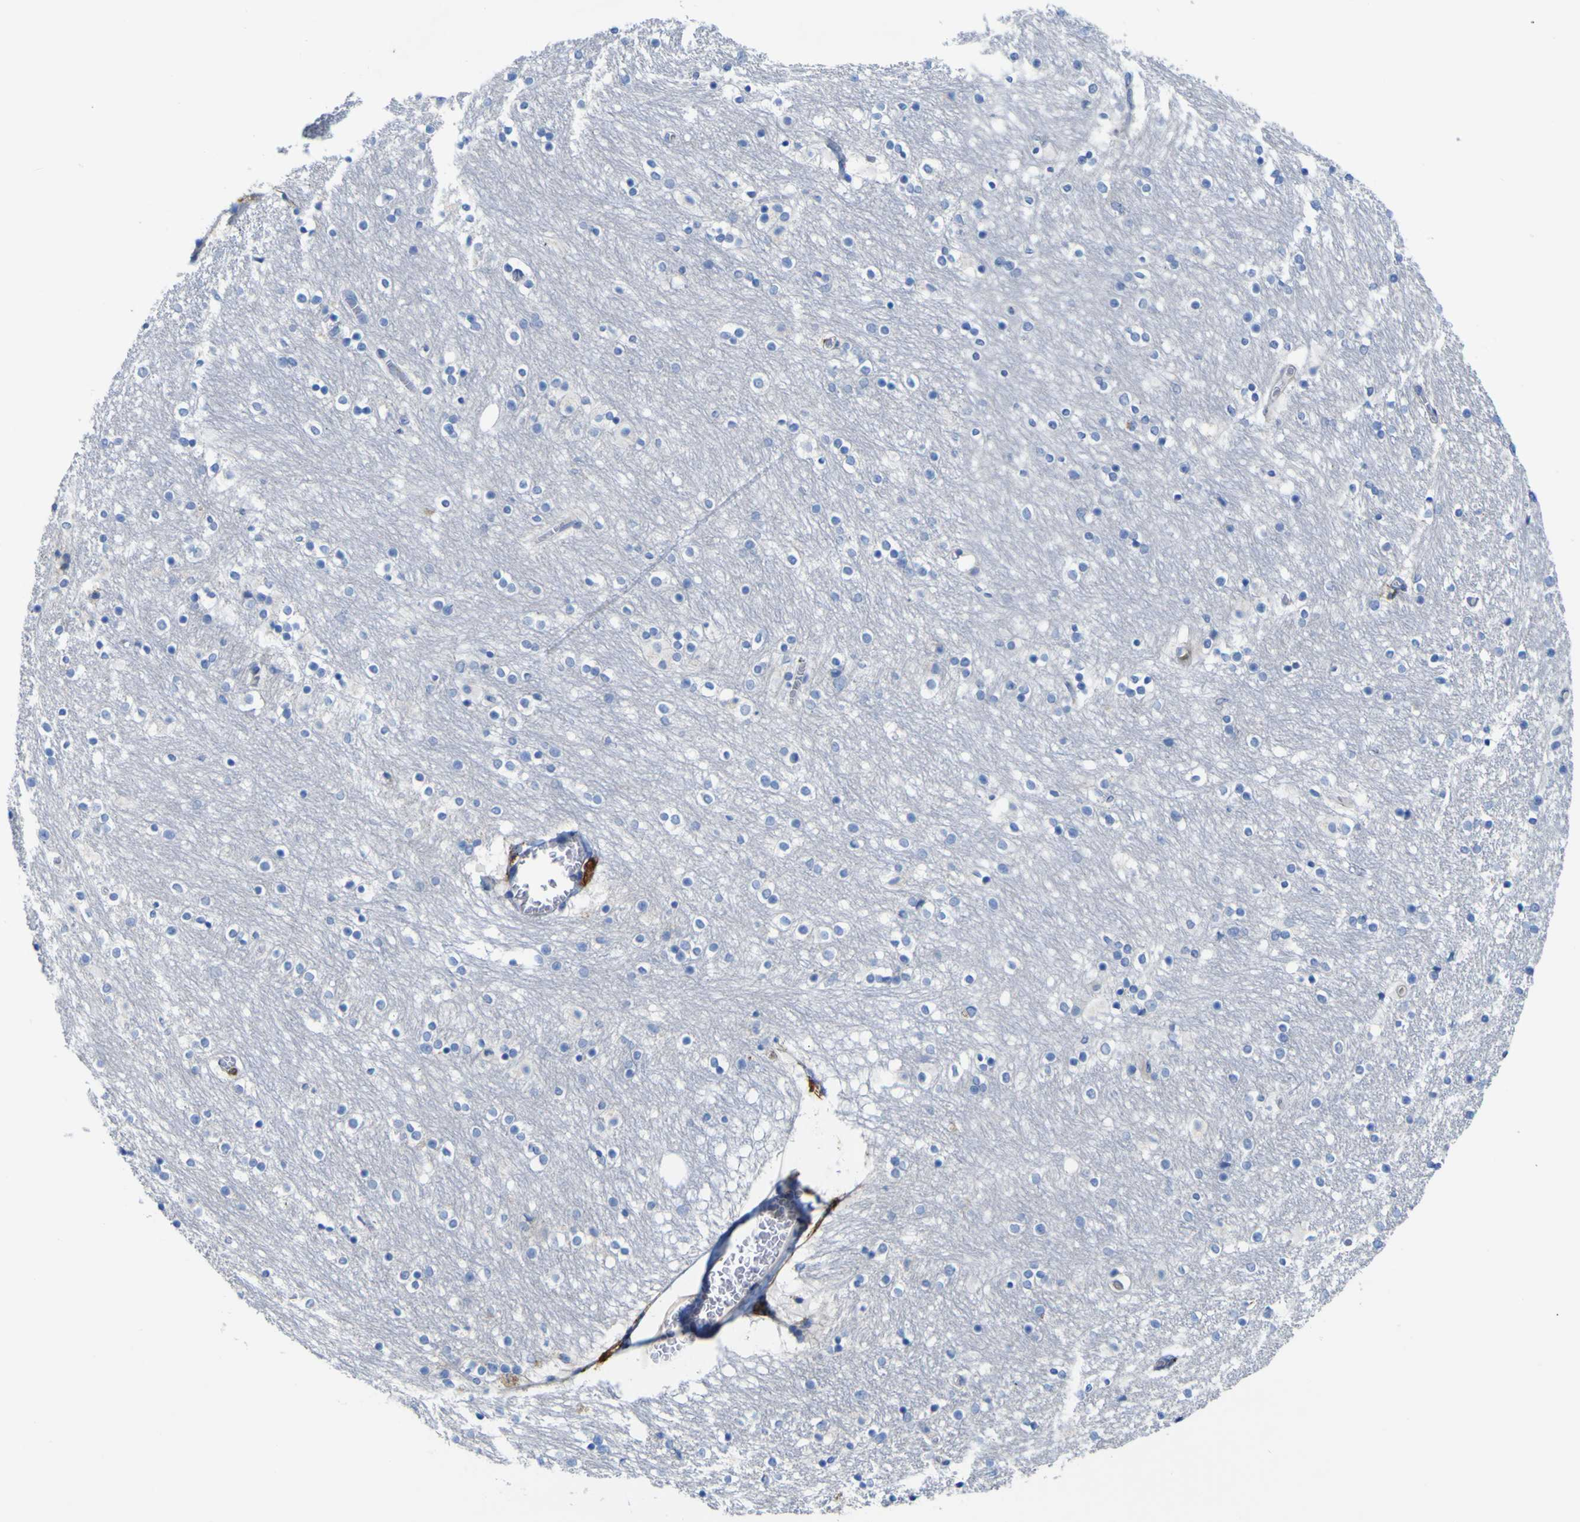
{"staining": {"intensity": "negative", "quantity": "none", "location": "none"}, "tissue": "caudate", "cell_type": "Glial cells", "image_type": "normal", "snomed": [{"axis": "morphology", "description": "Normal tissue, NOS"}, {"axis": "topography", "description": "Lateral ventricle wall"}], "caption": "A histopathology image of human caudate is negative for staining in glial cells. (DAB (3,3'-diaminobenzidine) immunohistochemistry visualized using brightfield microscopy, high magnification).", "gene": "PTPRF", "patient": {"sex": "female", "age": 54}}